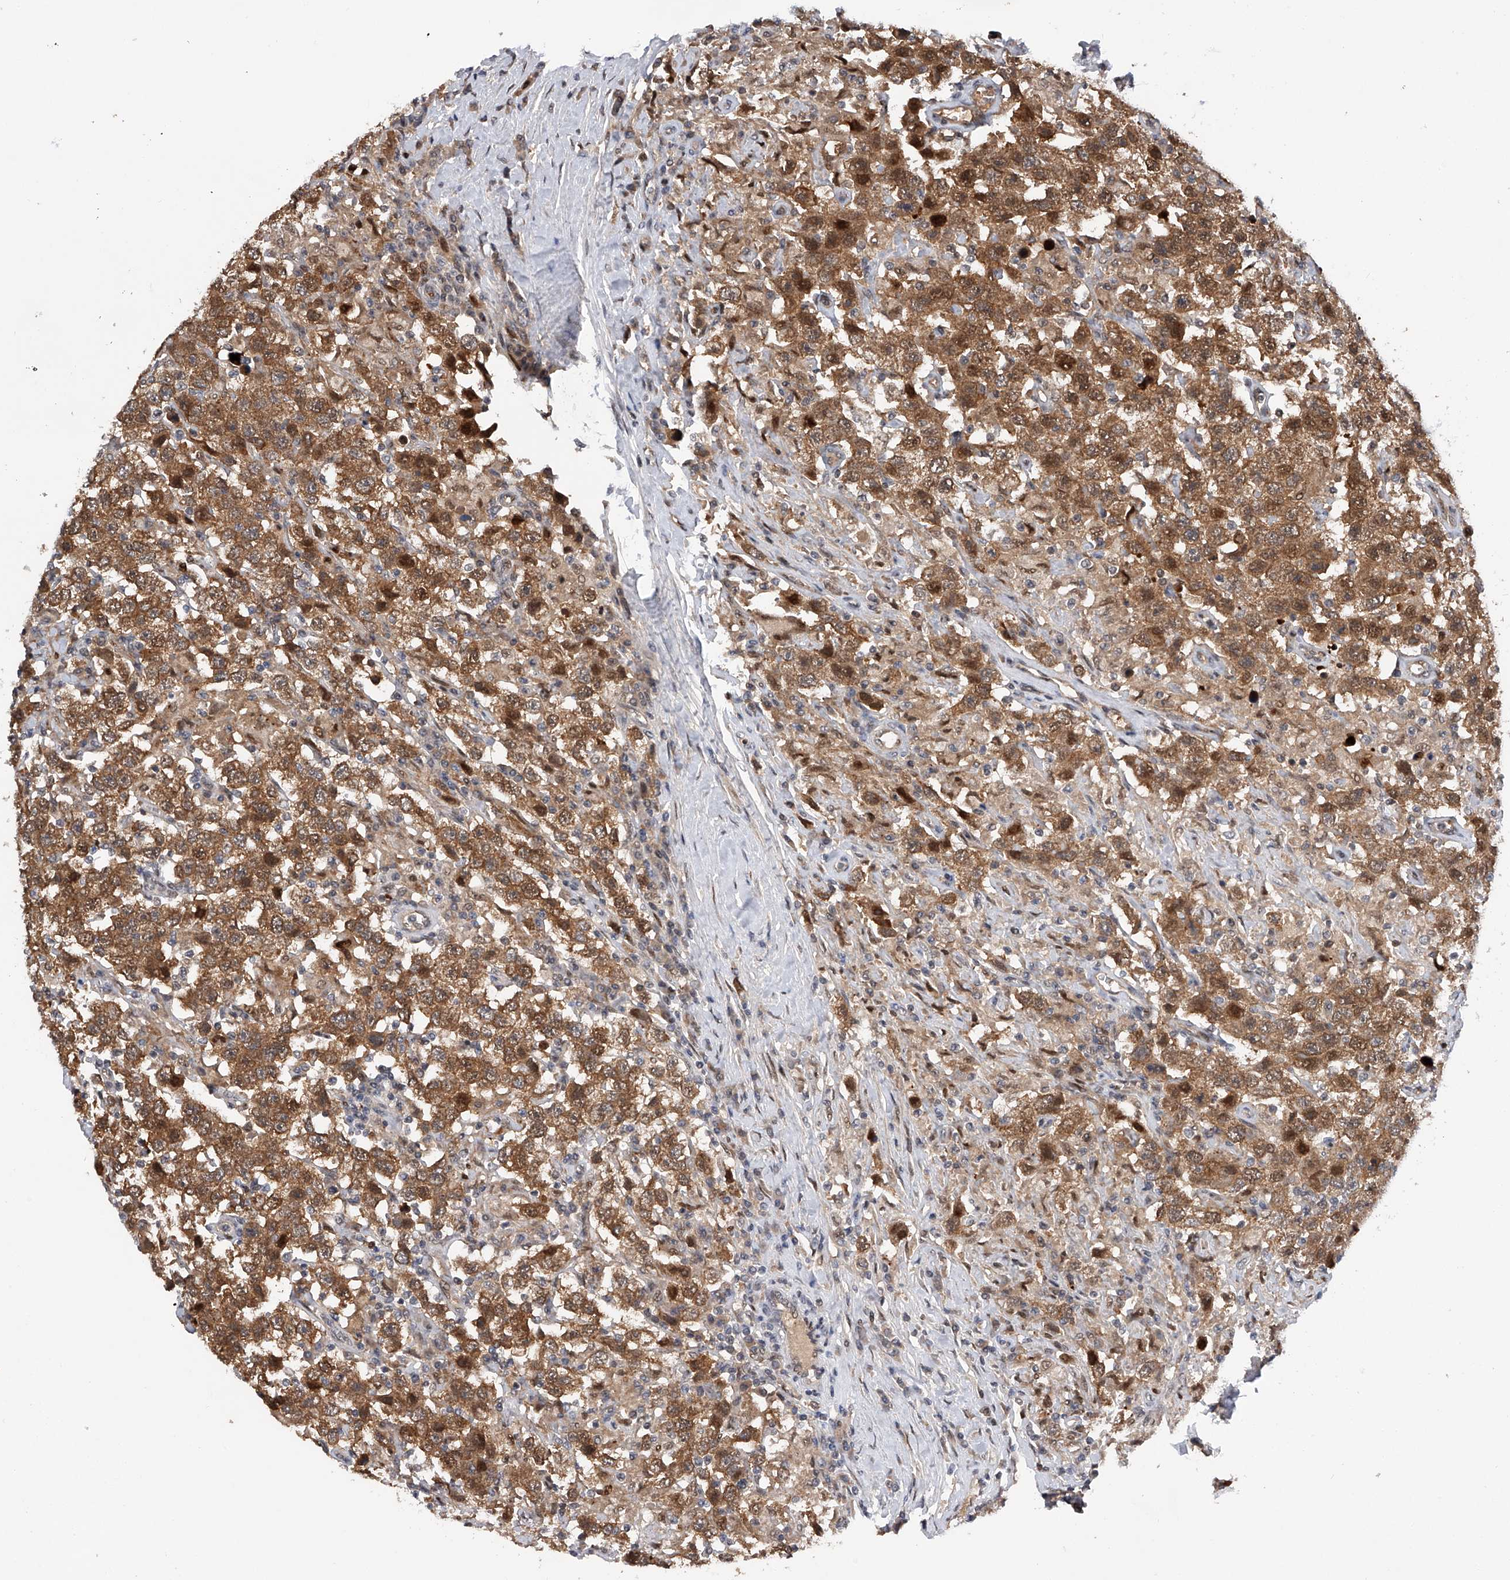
{"staining": {"intensity": "moderate", "quantity": ">75%", "location": "cytoplasmic/membranous,nuclear"}, "tissue": "testis cancer", "cell_type": "Tumor cells", "image_type": "cancer", "snomed": [{"axis": "morphology", "description": "Seminoma, NOS"}, {"axis": "topography", "description": "Testis"}], "caption": "The micrograph shows staining of seminoma (testis), revealing moderate cytoplasmic/membranous and nuclear protein expression (brown color) within tumor cells.", "gene": "RWDD2A", "patient": {"sex": "male", "age": 41}}